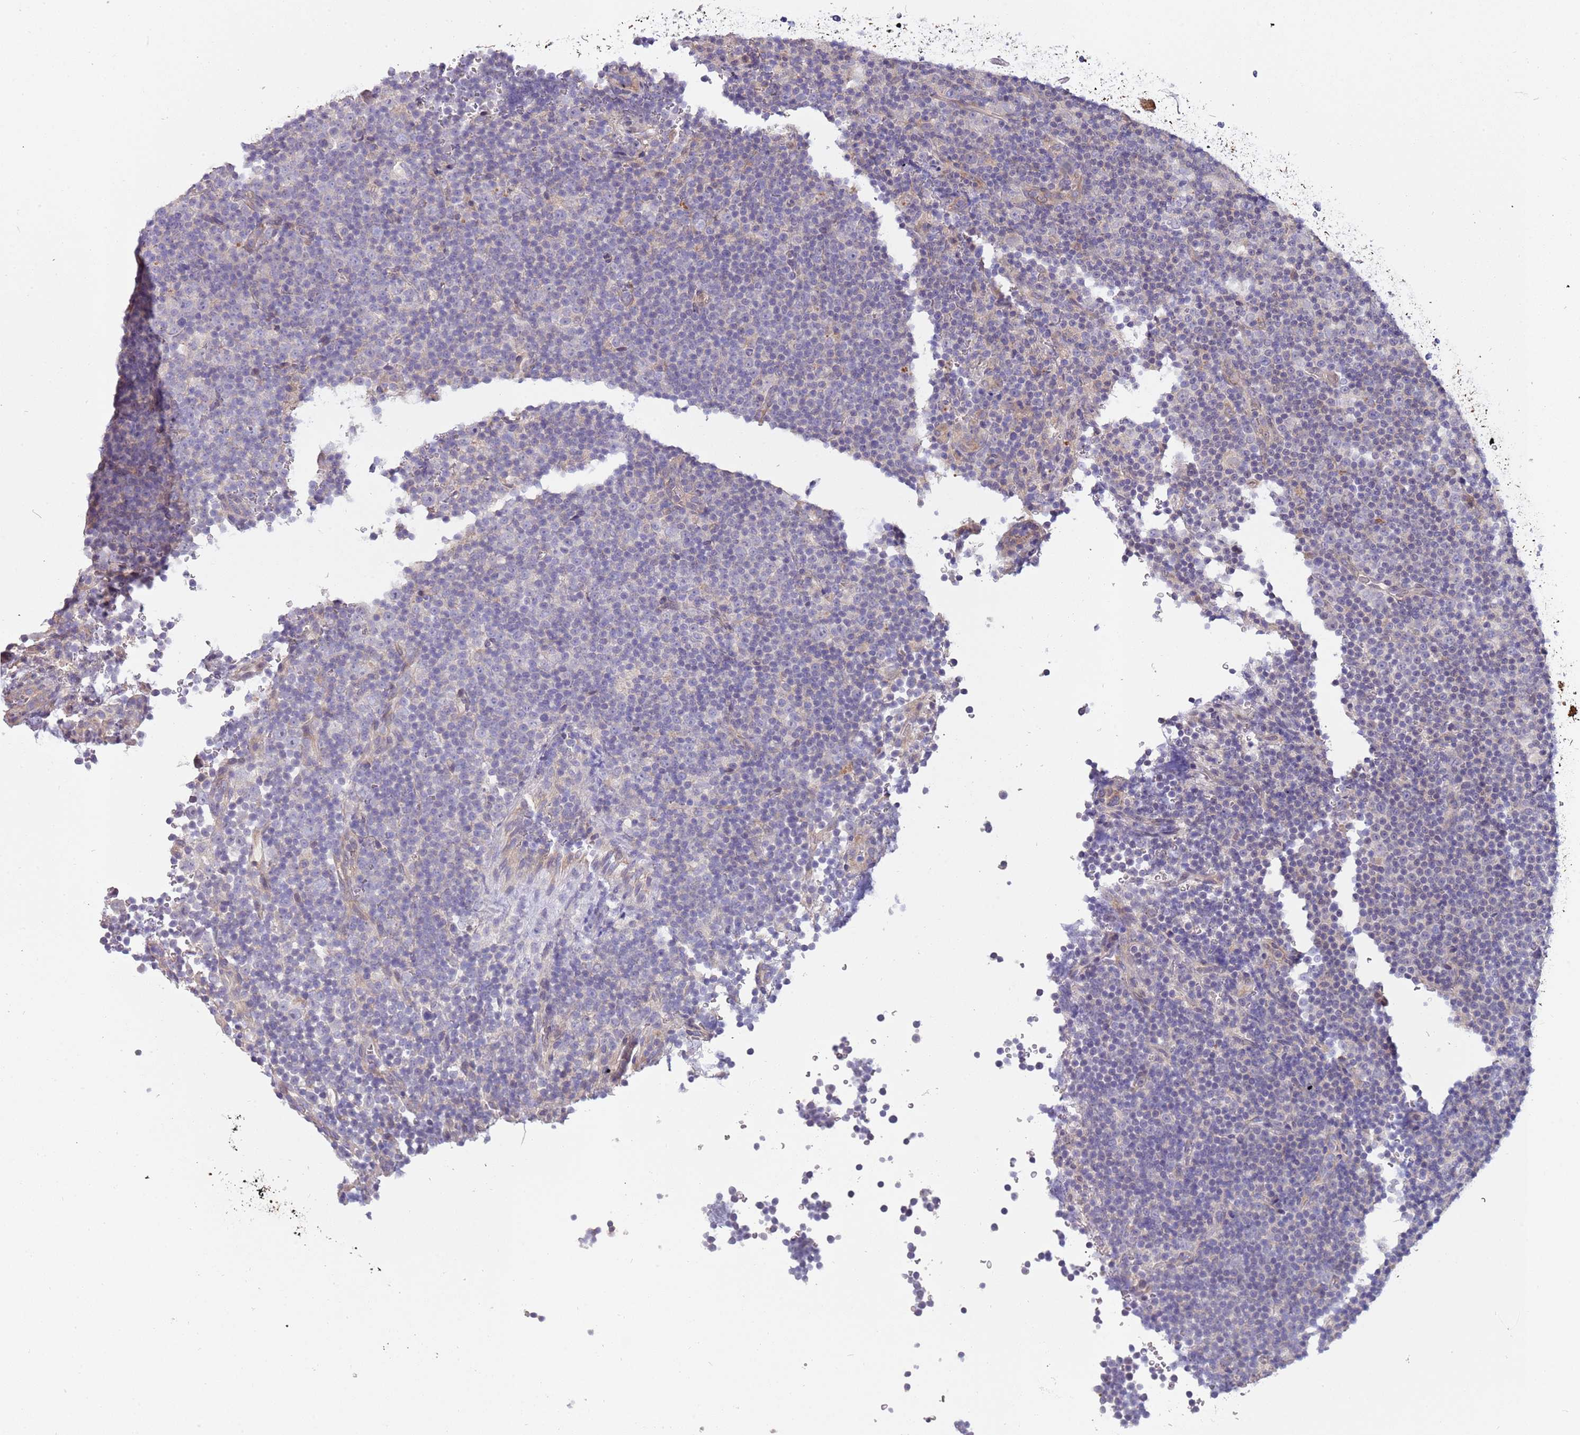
{"staining": {"intensity": "negative", "quantity": "none", "location": "none"}, "tissue": "lymphoma", "cell_type": "Tumor cells", "image_type": "cancer", "snomed": [{"axis": "morphology", "description": "Malignant lymphoma, non-Hodgkin's type, Low grade"}, {"axis": "topography", "description": "Lymph node"}], "caption": "Tumor cells are negative for protein expression in human lymphoma. (DAB immunohistochemistry (IHC) with hematoxylin counter stain).", "gene": "CABYR", "patient": {"sex": "female", "age": 67}}